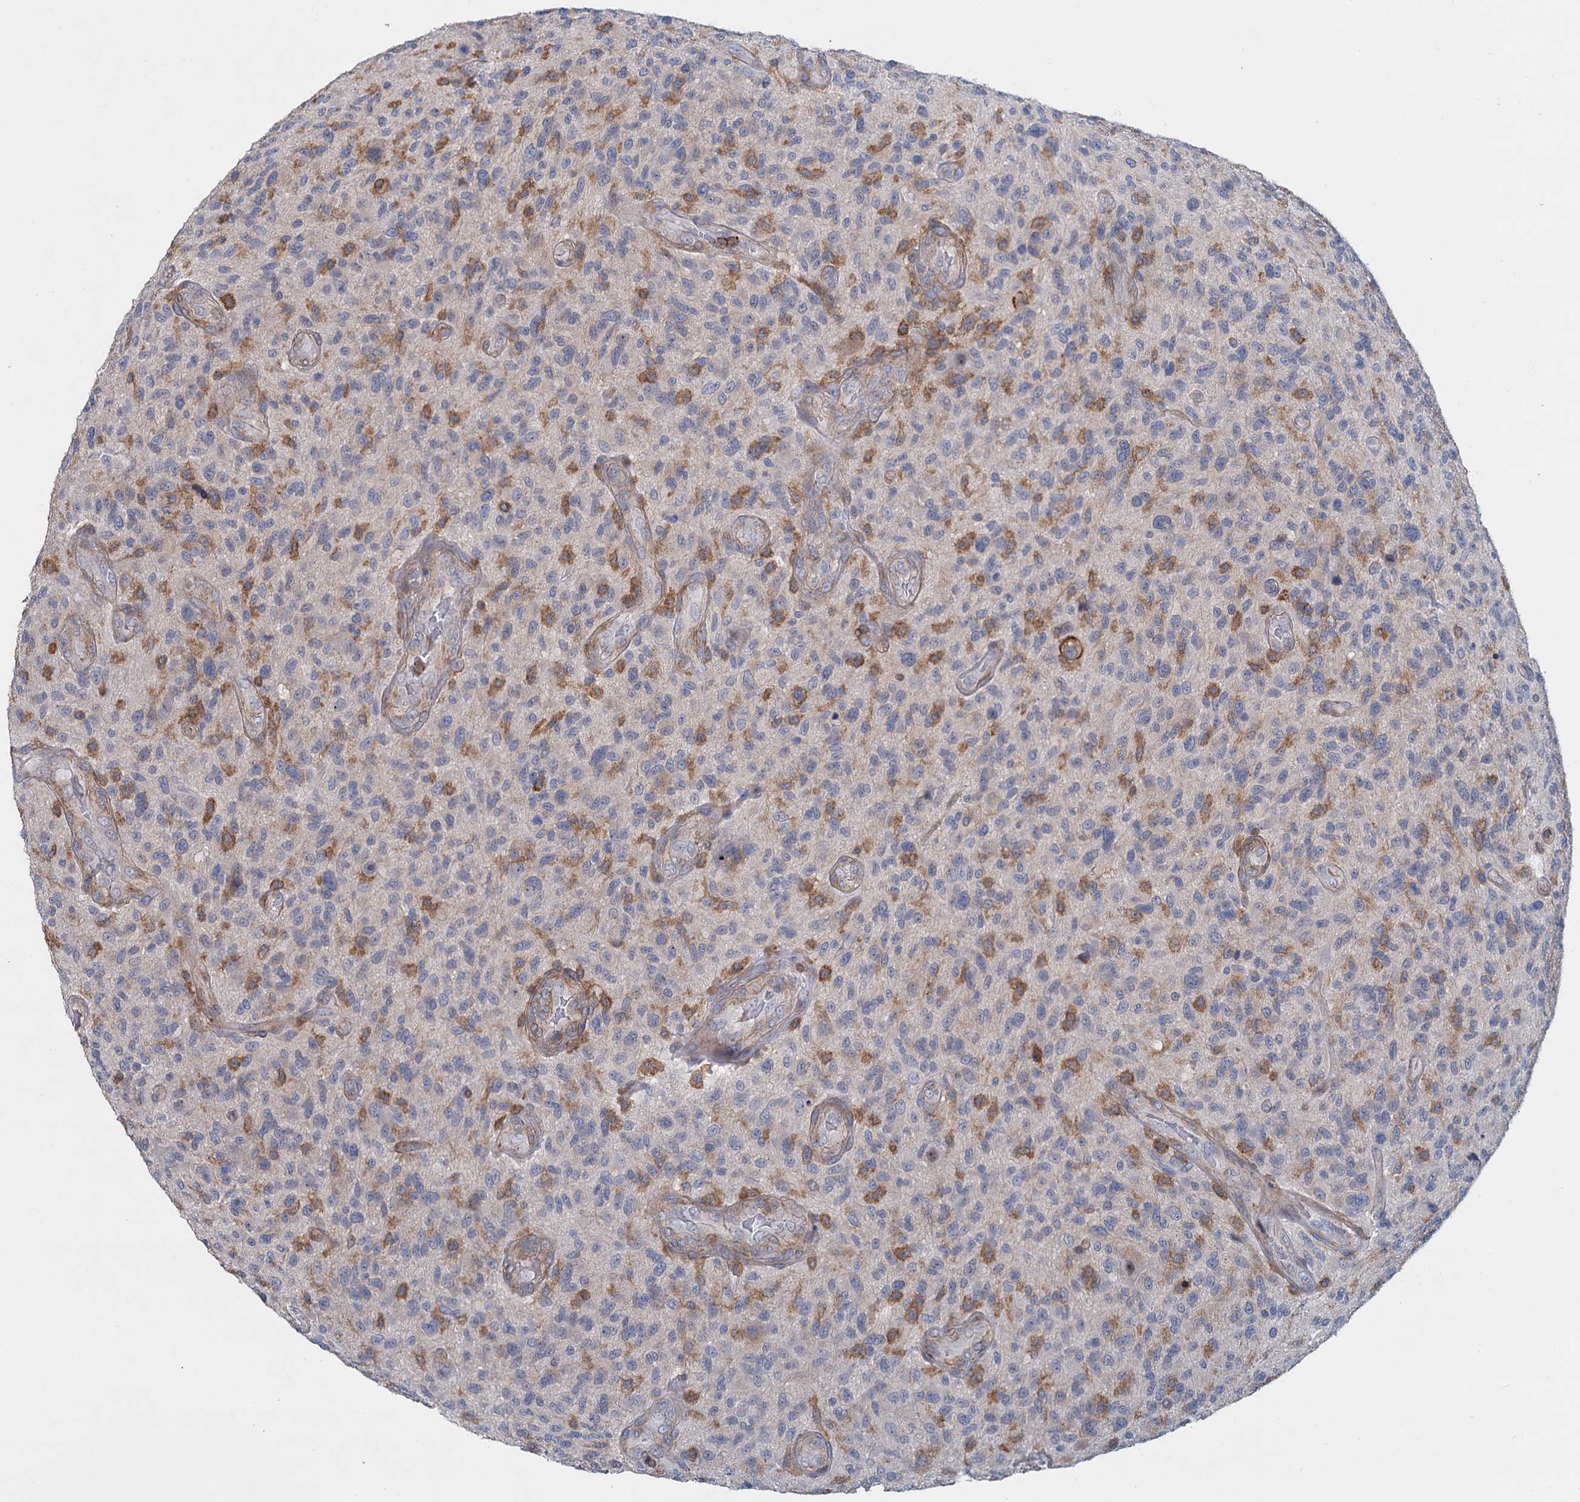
{"staining": {"intensity": "negative", "quantity": "none", "location": "none"}, "tissue": "glioma", "cell_type": "Tumor cells", "image_type": "cancer", "snomed": [{"axis": "morphology", "description": "Glioma, malignant, High grade"}, {"axis": "topography", "description": "Brain"}], "caption": "This is a photomicrograph of immunohistochemistry staining of malignant glioma (high-grade), which shows no expression in tumor cells. (IHC, brightfield microscopy, high magnification).", "gene": "LRCH4", "patient": {"sex": "male", "age": 47}}